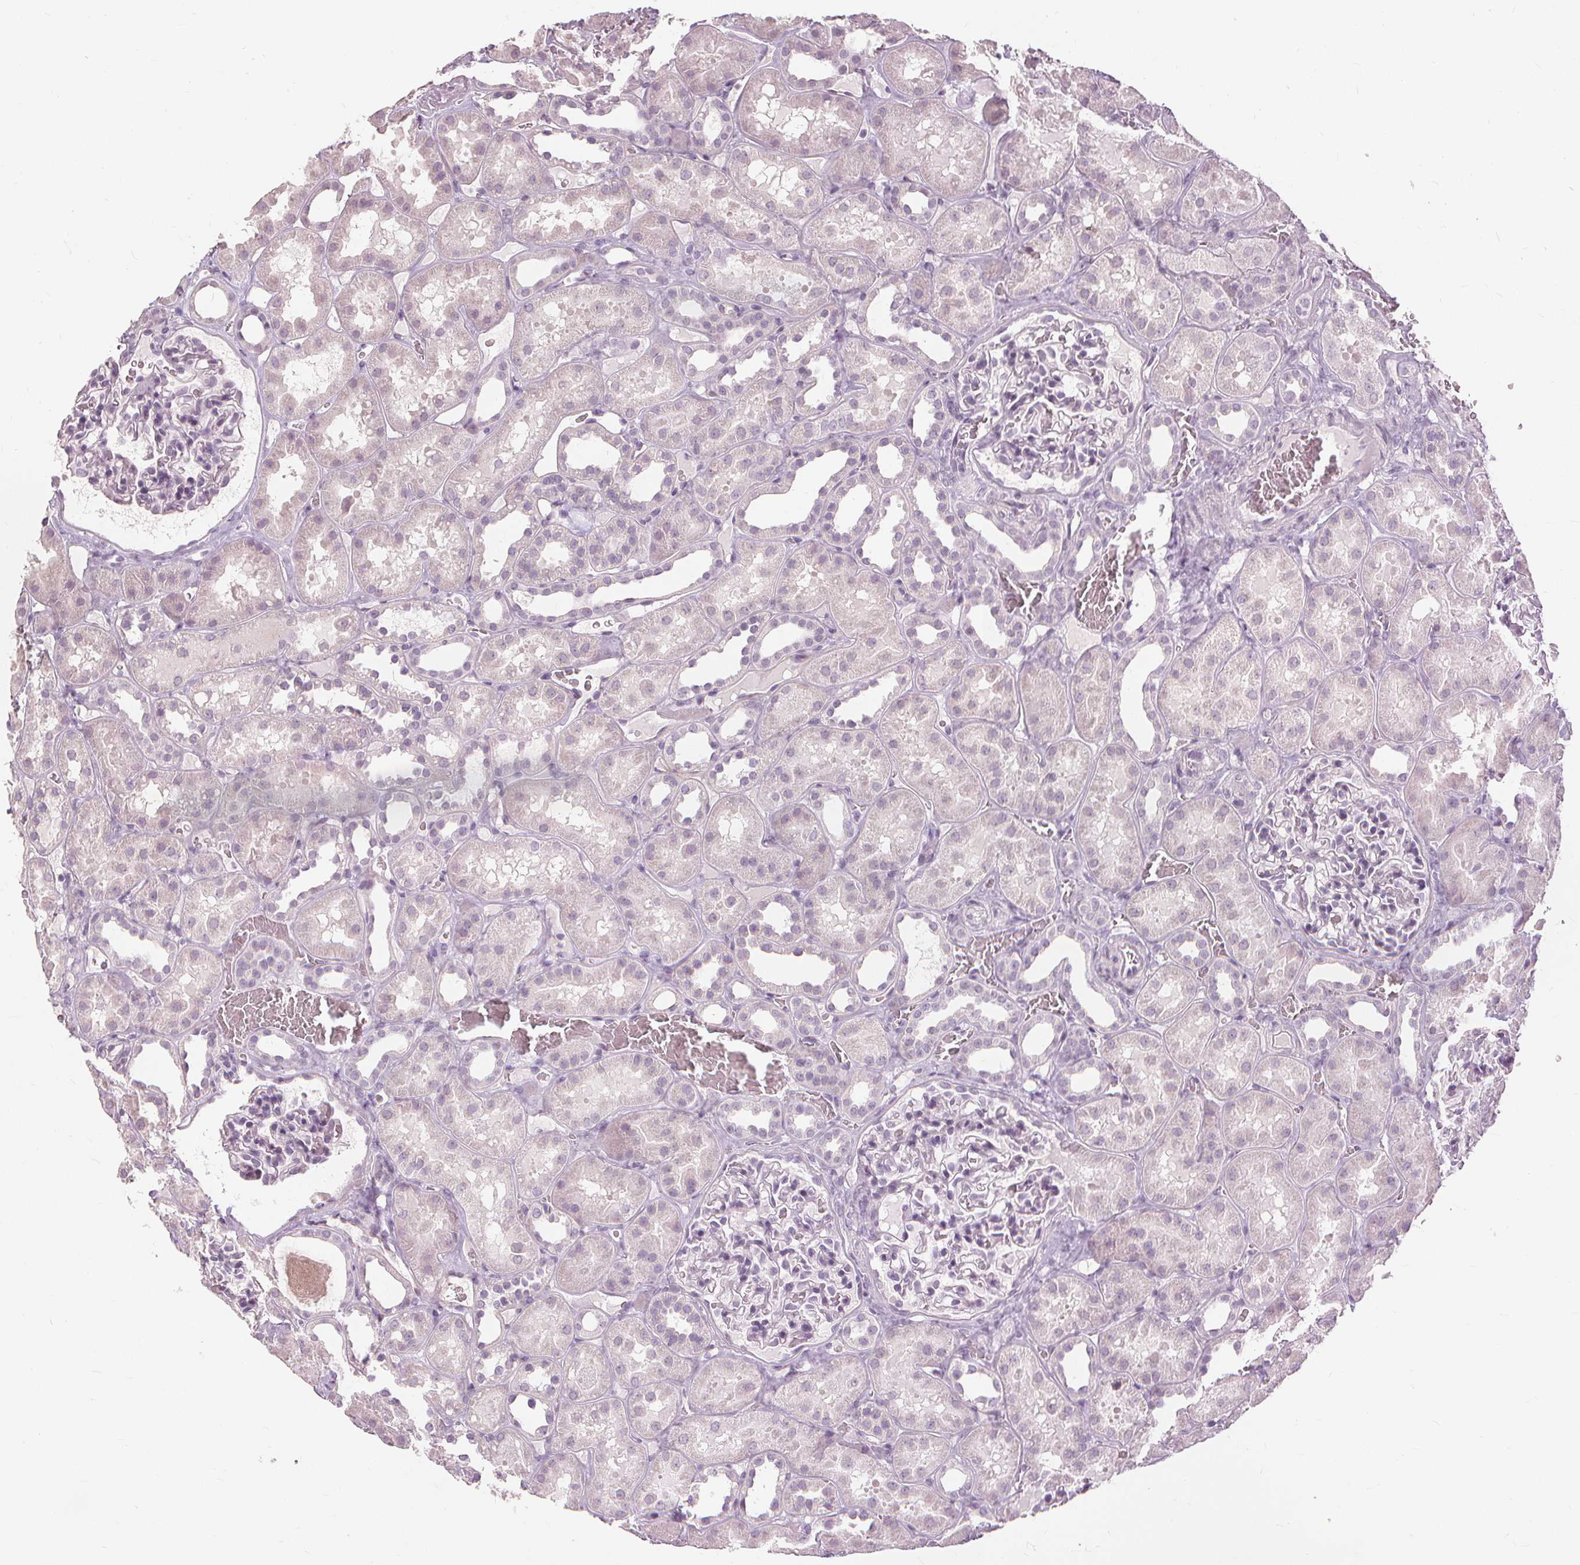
{"staining": {"intensity": "negative", "quantity": "none", "location": "none"}, "tissue": "kidney", "cell_type": "Cells in glomeruli", "image_type": "normal", "snomed": [{"axis": "morphology", "description": "Normal tissue, NOS"}, {"axis": "topography", "description": "Kidney"}], "caption": "This is an immunohistochemistry photomicrograph of unremarkable kidney. There is no expression in cells in glomeruli.", "gene": "SFTPD", "patient": {"sex": "female", "age": 41}}